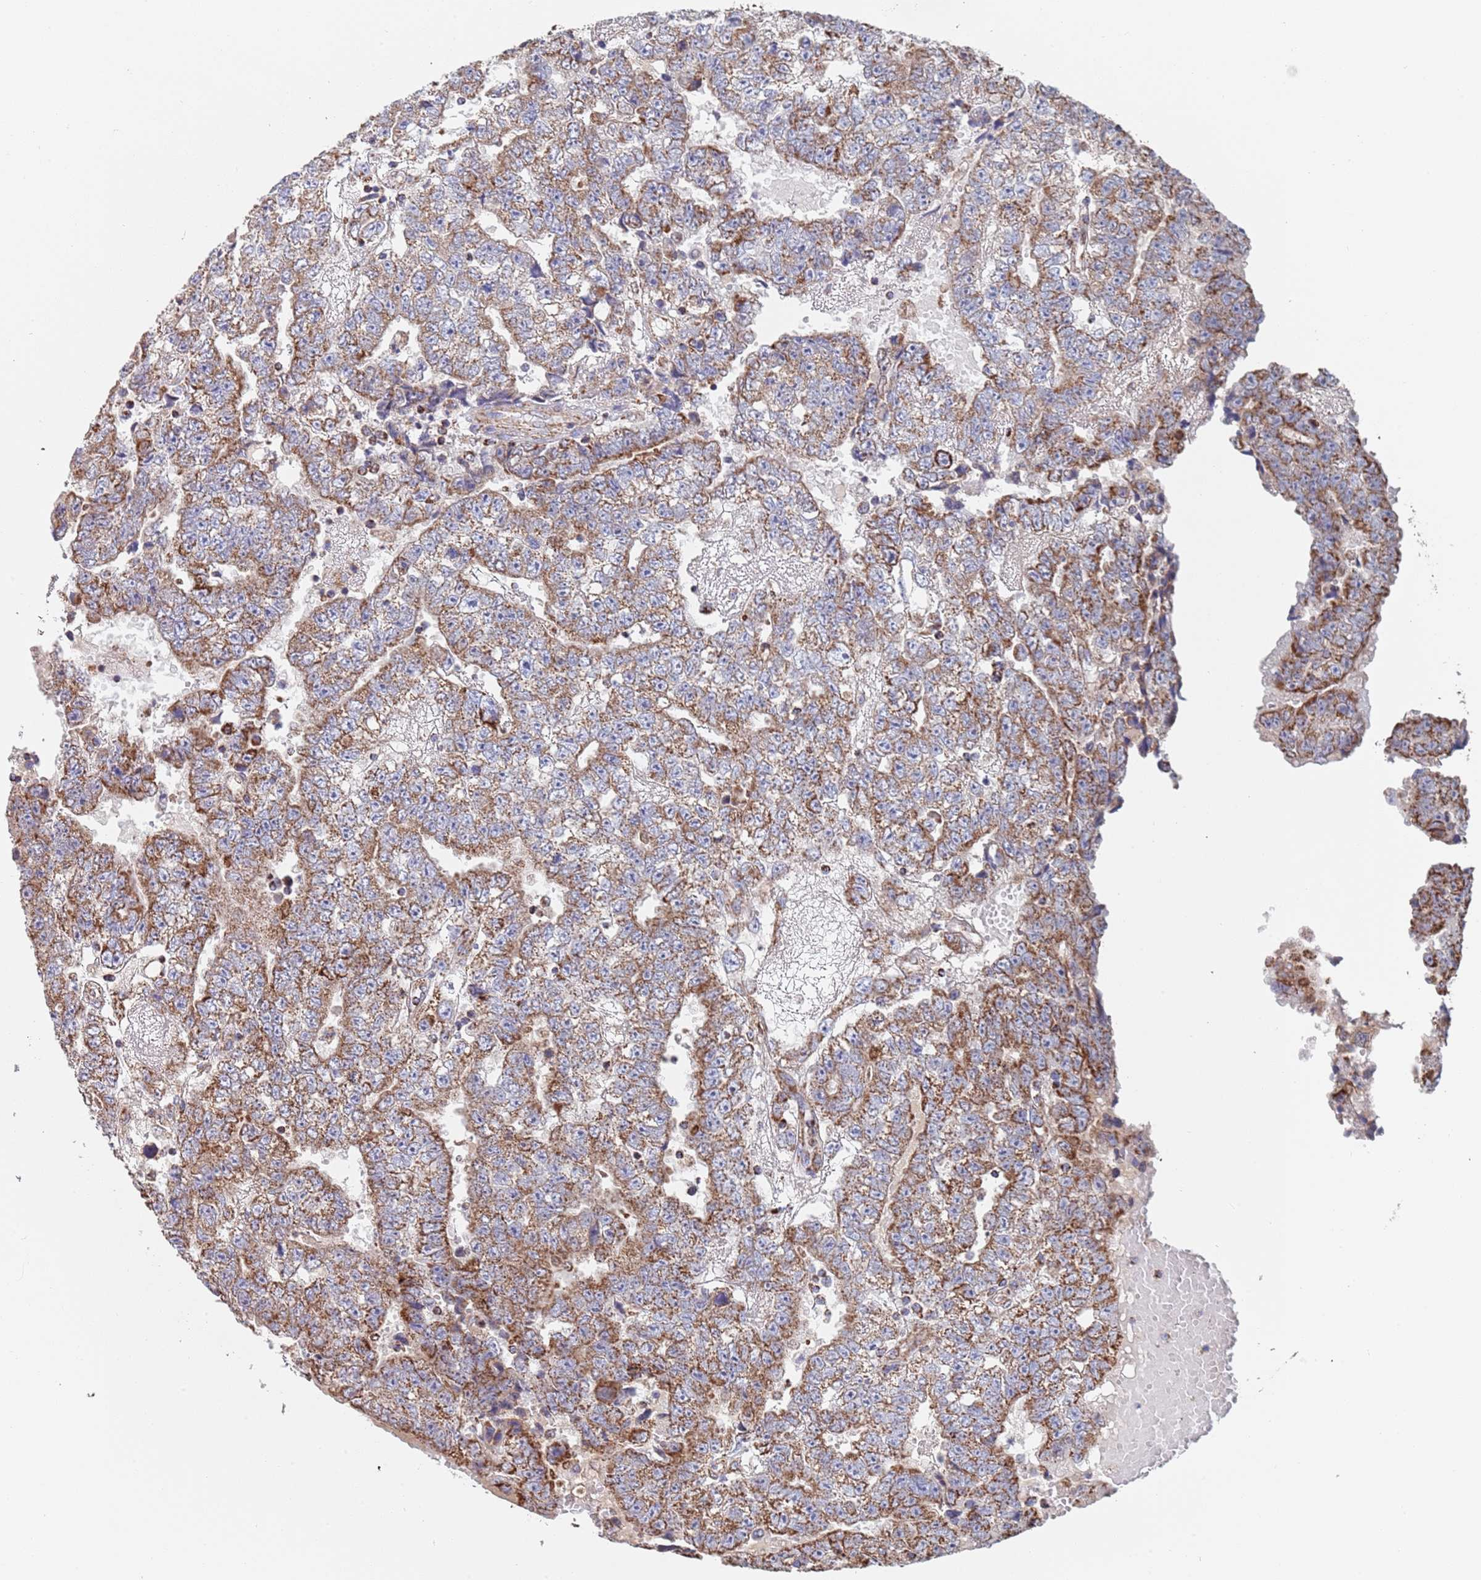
{"staining": {"intensity": "moderate", "quantity": ">75%", "location": "cytoplasmic/membranous"}, "tissue": "testis cancer", "cell_type": "Tumor cells", "image_type": "cancer", "snomed": [{"axis": "morphology", "description": "Carcinoma, Embryonal, NOS"}, {"axis": "topography", "description": "Testis"}], "caption": "Protein staining by IHC exhibits moderate cytoplasmic/membranous expression in about >75% of tumor cells in testis cancer. The staining is performed using DAB (3,3'-diaminobenzidine) brown chromogen to label protein expression. The nuclei are counter-stained blue using hematoxylin.", "gene": "PGP", "patient": {"sex": "male", "age": 25}}